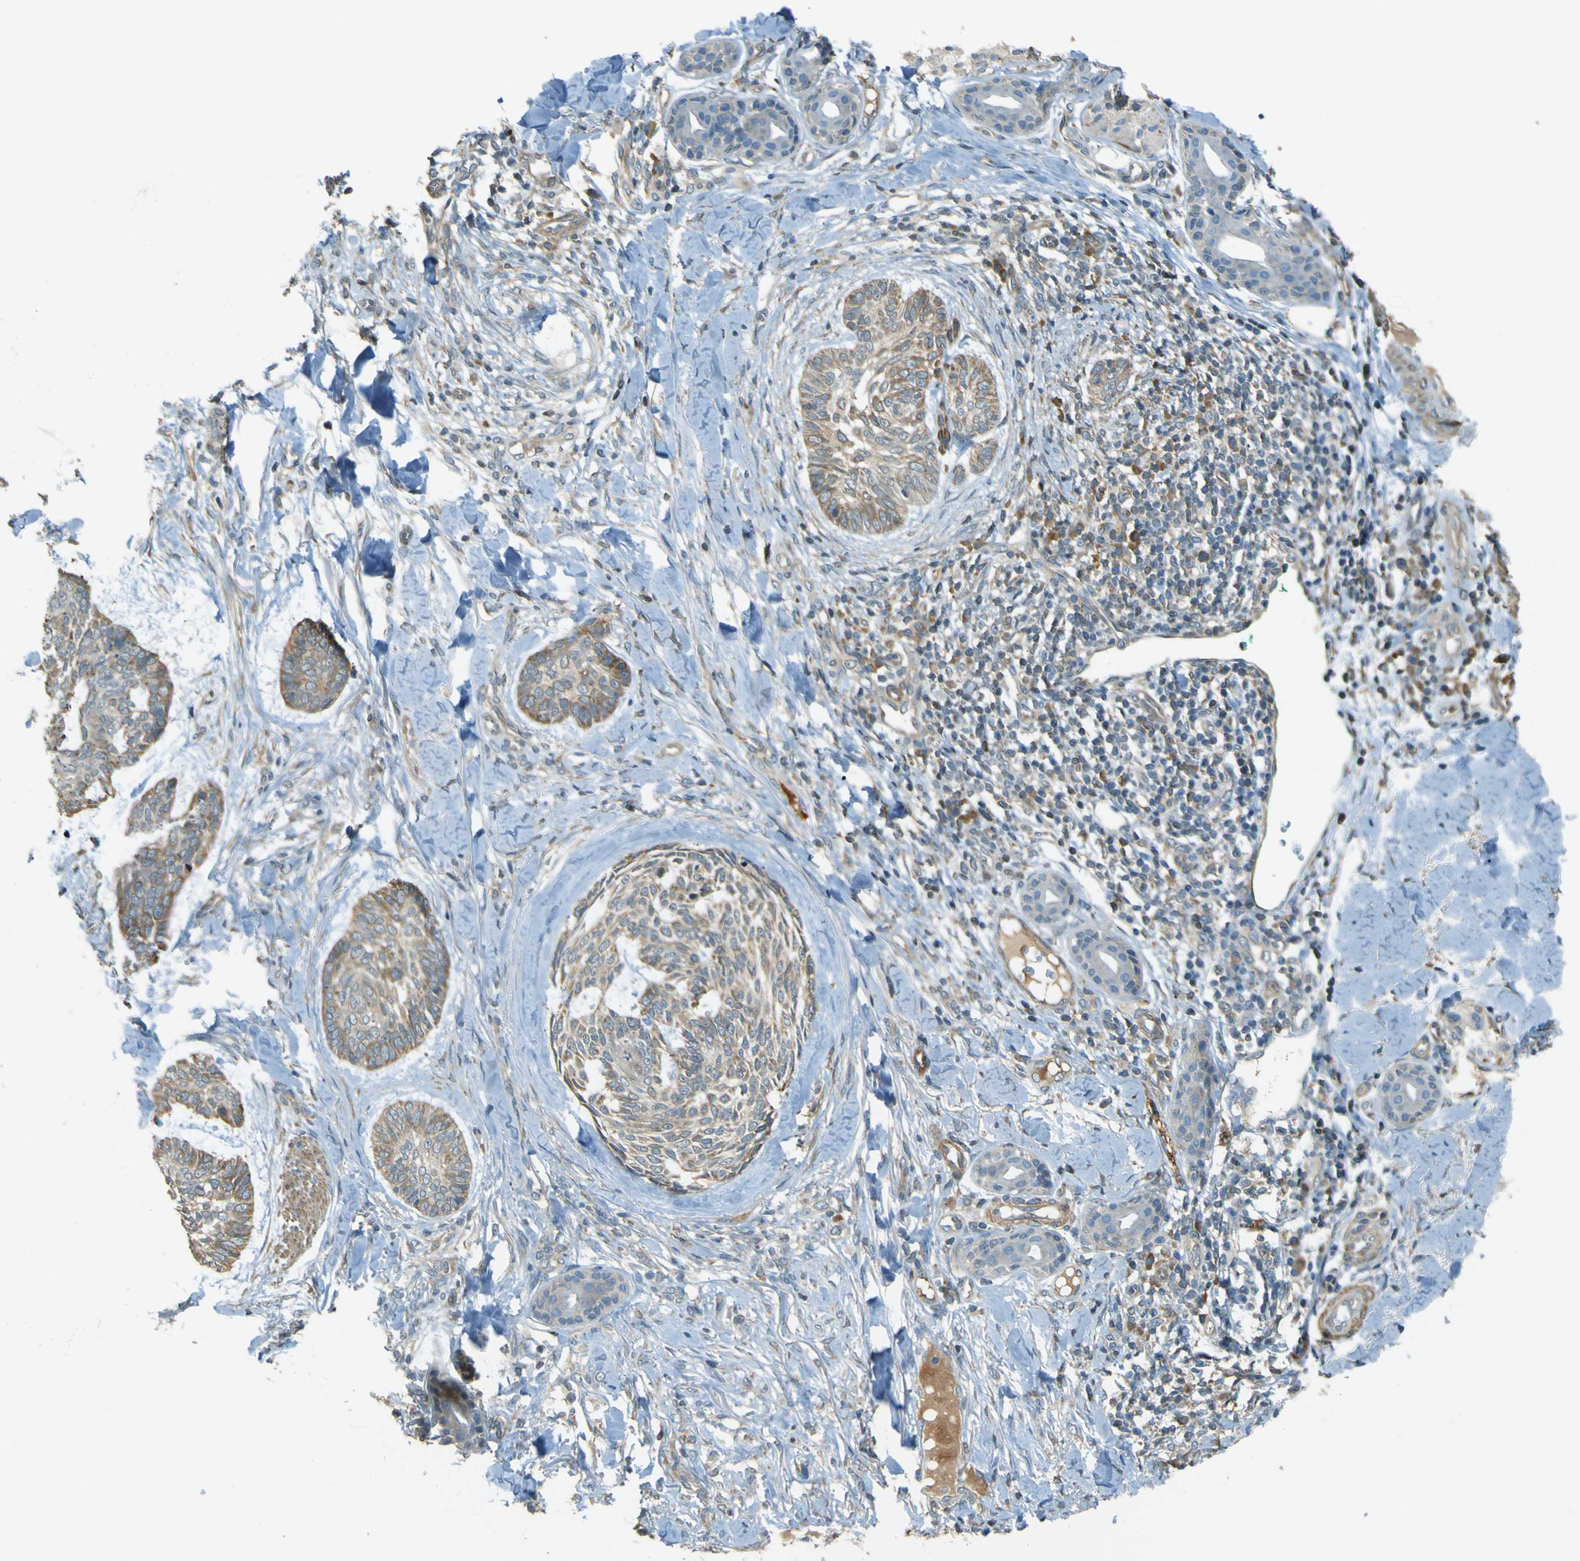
{"staining": {"intensity": "weak", "quantity": ">75%", "location": "cytoplasmic/membranous"}, "tissue": "skin cancer", "cell_type": "Tumor cells", "image_type": "cancer", "snomed": [{"axis": "morphology", "description": "Basal cell carcinoma"}, {"axis": "topography", "description": "Skin"}], "caption": "Protein expression analysis of skin basal cell carcinoma shows weak cytoplasmic/membranous positivity in approximately >75% of tumor cells.", "gene": "LPCAT1", "patient": {"sex": "male", "age": 43}}